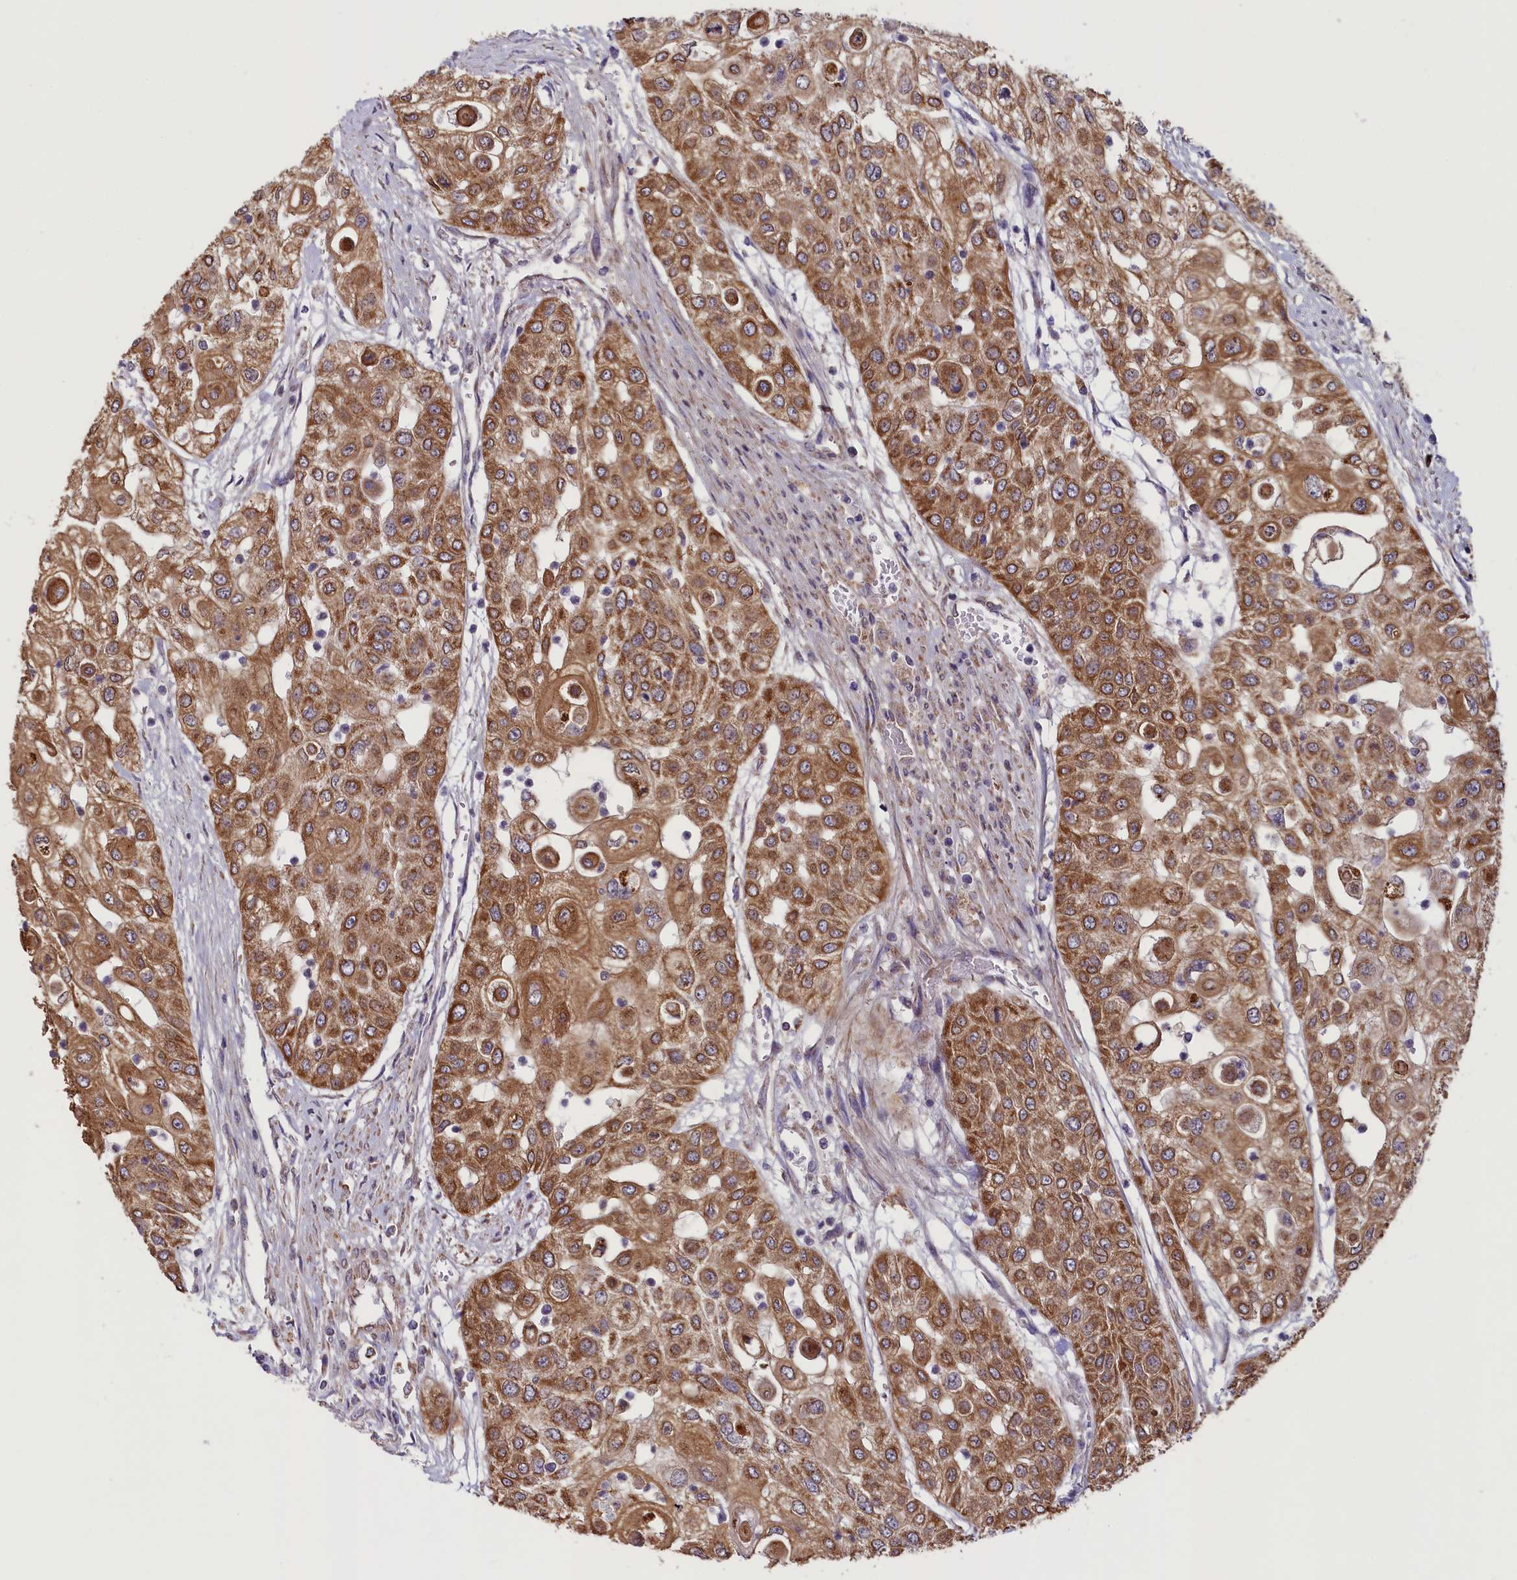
{"staining": {"intensity": "moderate", "quantity": ">75%", "location": "cytoplasmic/membranous"}, "tissue": "urothelial cancer", "cell_type": "Tumor cells", "image_type": "cancer", "snomed": [{"axis": "morphology", "description": "Urothelial carcinoma, High grade"}, {"axis": "topography", "description": "Urinary bladder"}], "caption": "An immunohistochemistry histopathology image of neoplastic tissue is shown. Protein staining in brown shows moderate cytoplasmic/membranous positivity in urothelial carcinoma (high-grade) within tumor cells.", "gene": "ACAD8", "patient": {"sex": "female", "age": 79}}